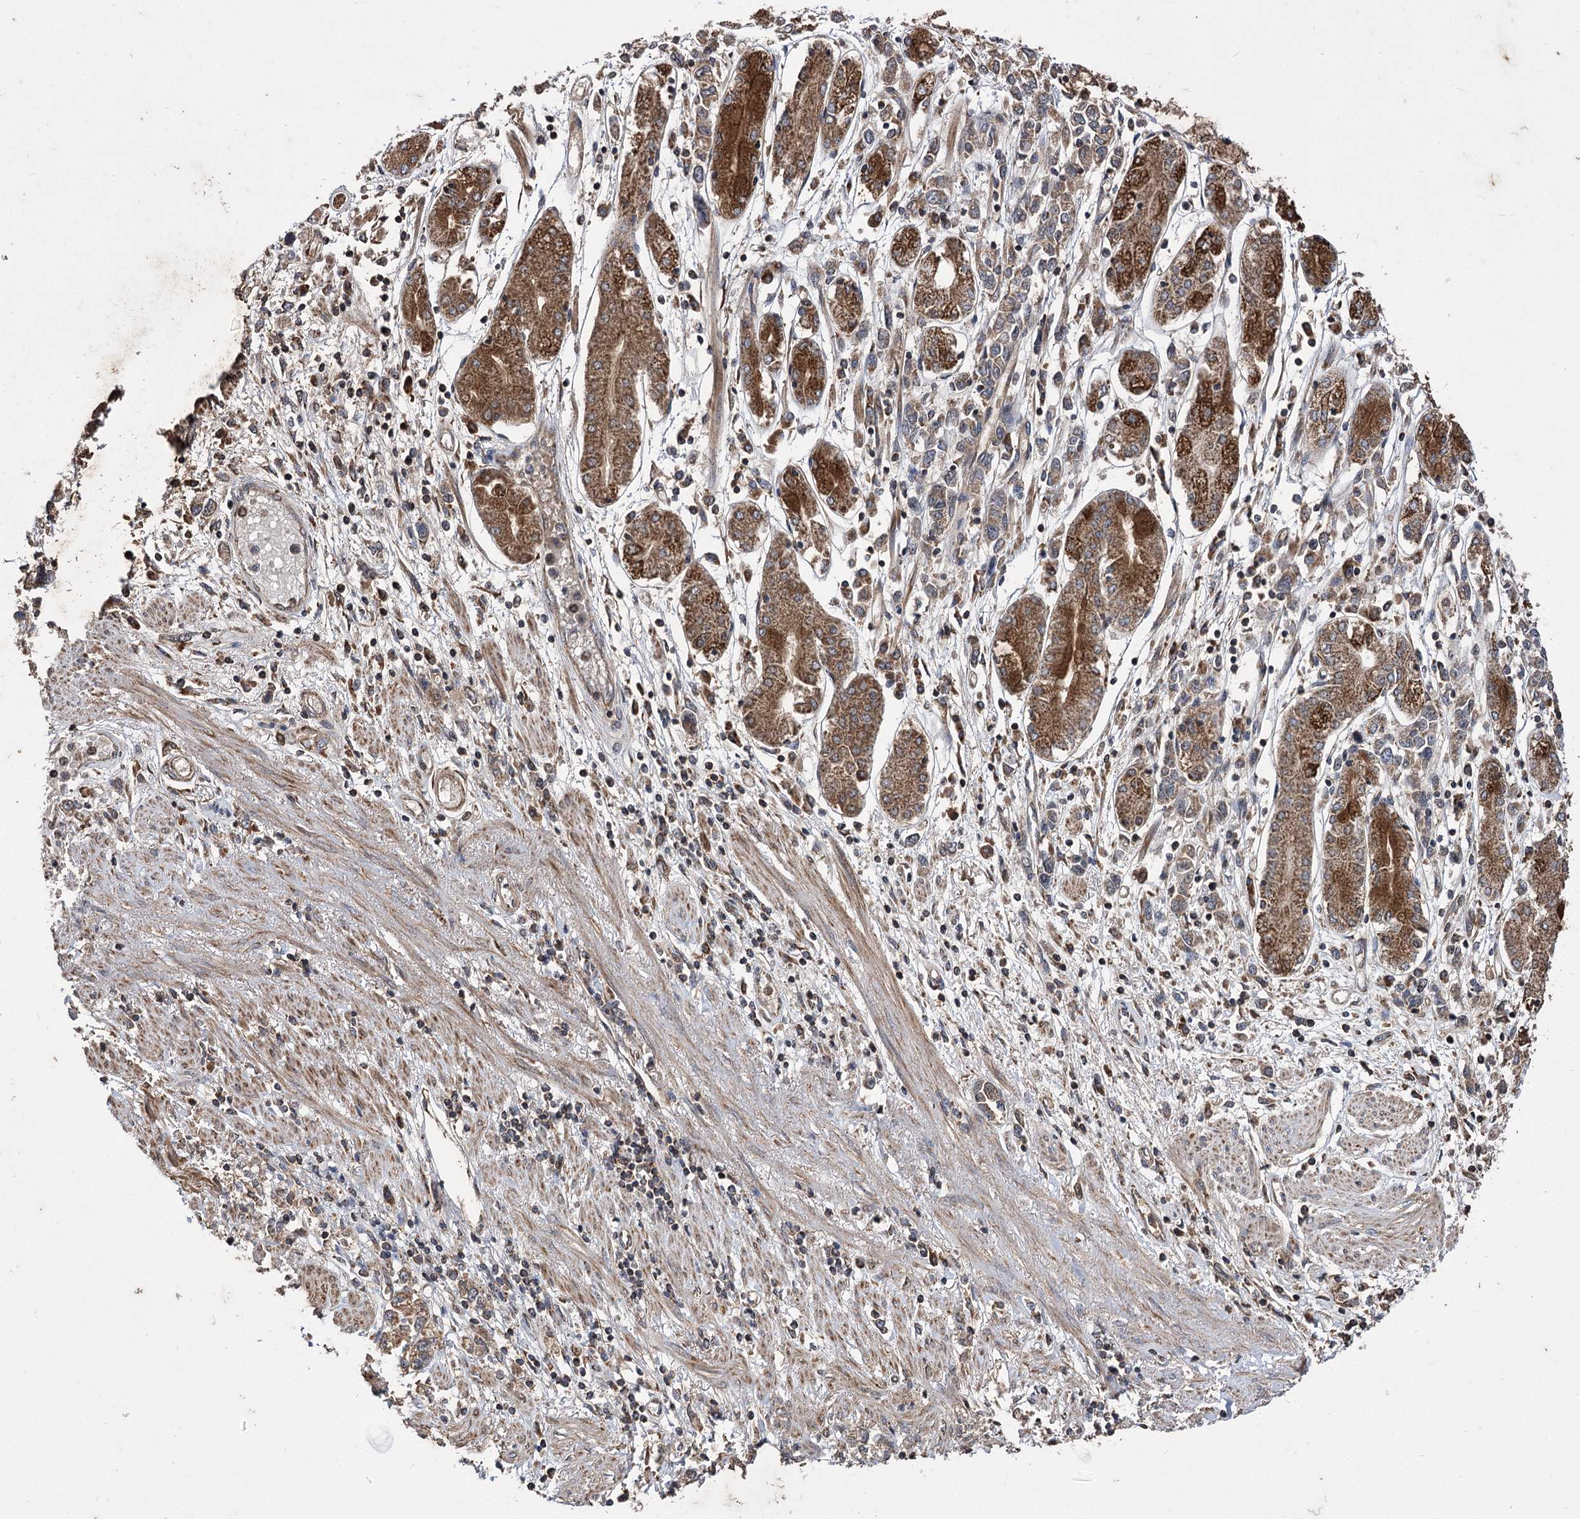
{"staining": {"intensity": "moderate", "quantity": ">75%", "location": "cytoplasmic/membranous"}, "tissue": "stomach cancer", "cell_type": "Tumor cells", "image_type": "cancer", "snomed": [{"axis": "morphology", "description": "Adenocarcinoma, NOS"}, {"axis": "topography", "description": "Stomach"}], "caption": "Brown immunohistochemical staining in human stomach cancer (adenocarcinoma) exhibits moderate cytoplasmic/membranous positivity in approximately >75% of tumor cells.", "gene": "RASSF3", "patient": {"sex": "female", "age": 76}}